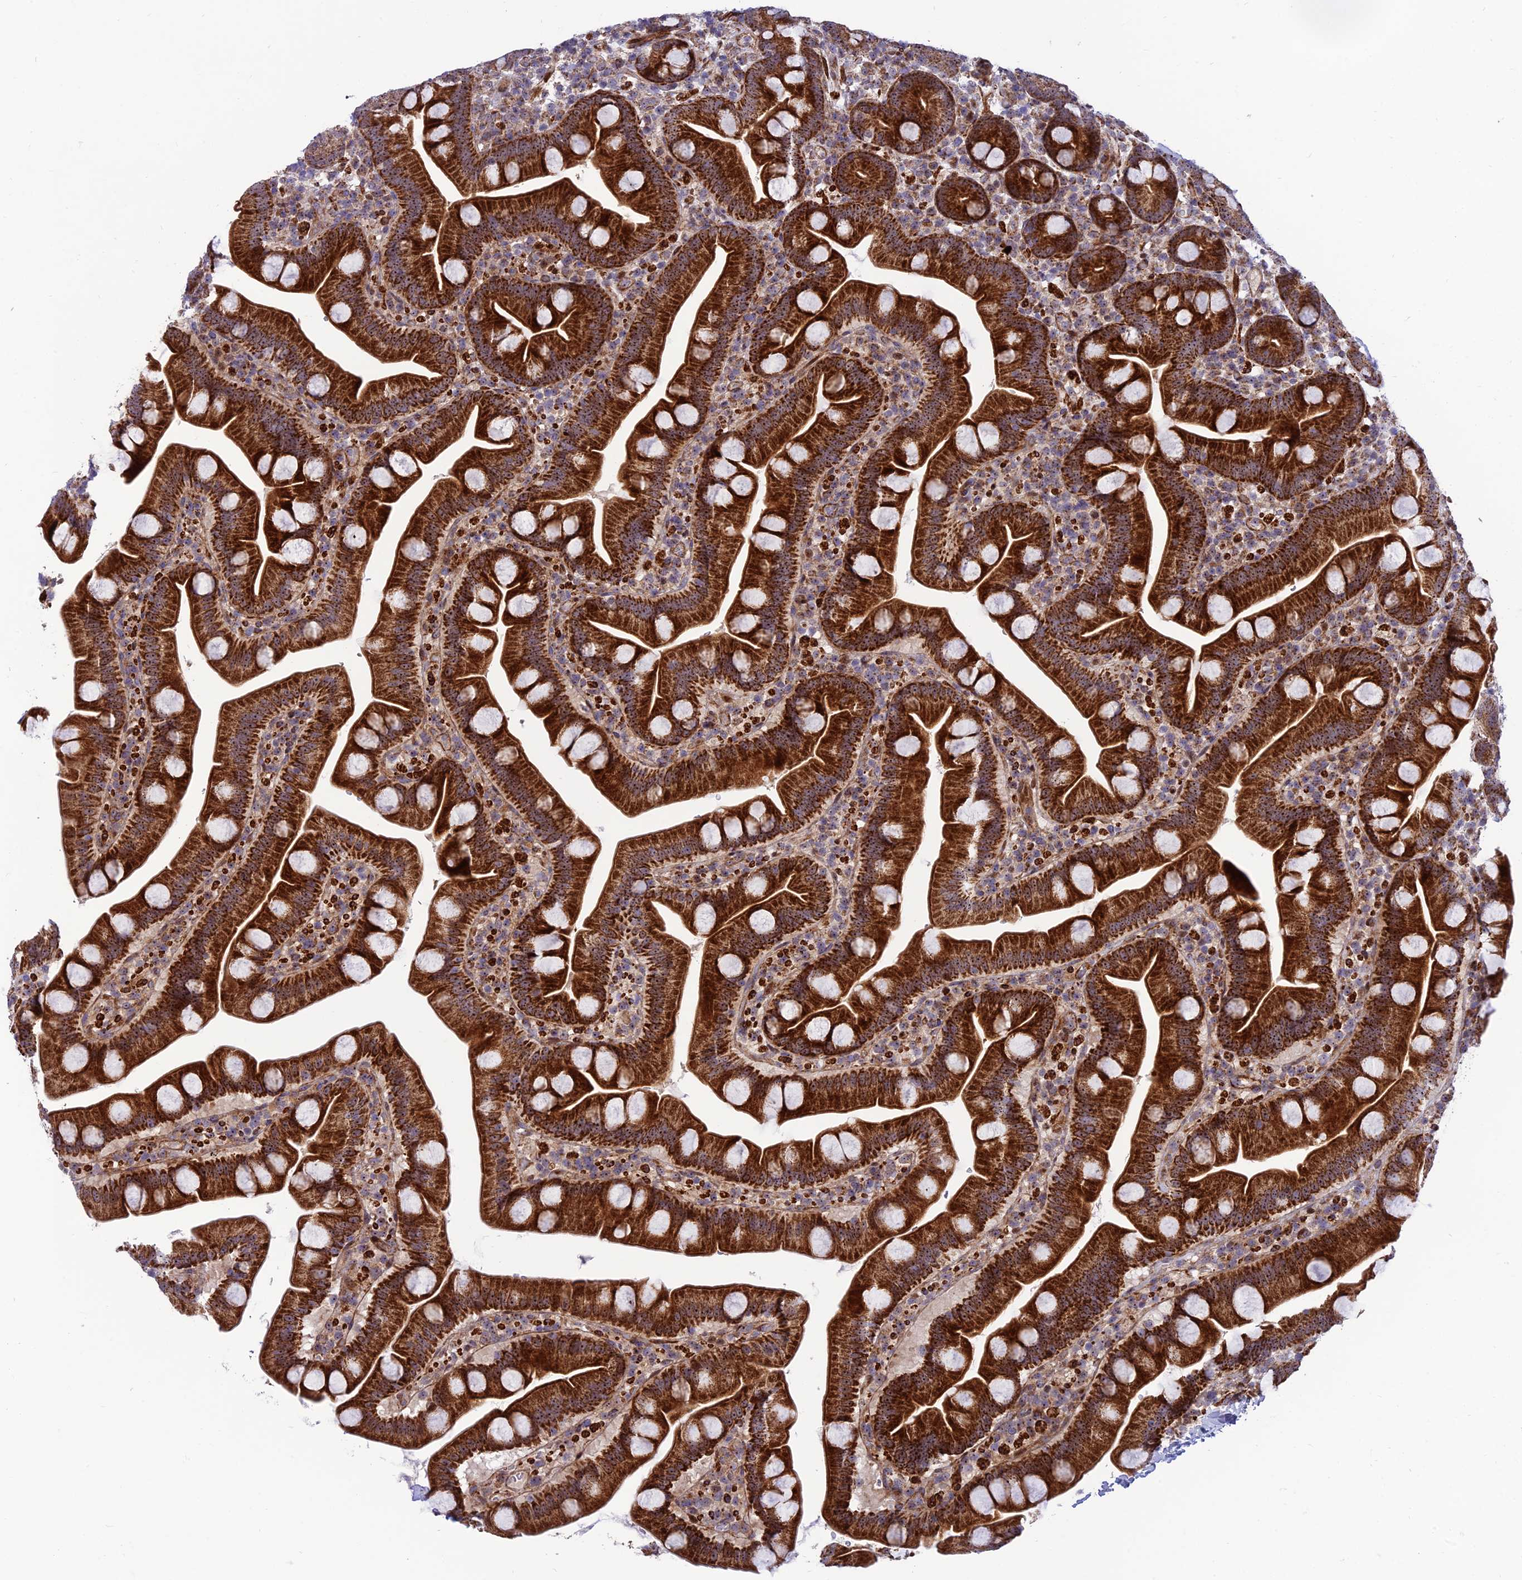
{"staining": {"intensity": "strong", "quantity": ">75%", "location": "cytoplasmic/membranous"}, "tissue": "small intestine", "cell_type": "Glandular cells", "image_type": "normal", "snomed": [{"axis": "morphology", "description": "Normal tissue, NOS"}, {"axis": "topography", "description": "Small intestine"}], "caption": "High-power microscopy captured an immunohistochemistry histopathology image of benign small intestine, revealing strong cytoplasmic/membranous expression in approximately >75% of glandular cells.", "gene": "KBTBD7", "patient": {"sex": "female", "age": 68}}